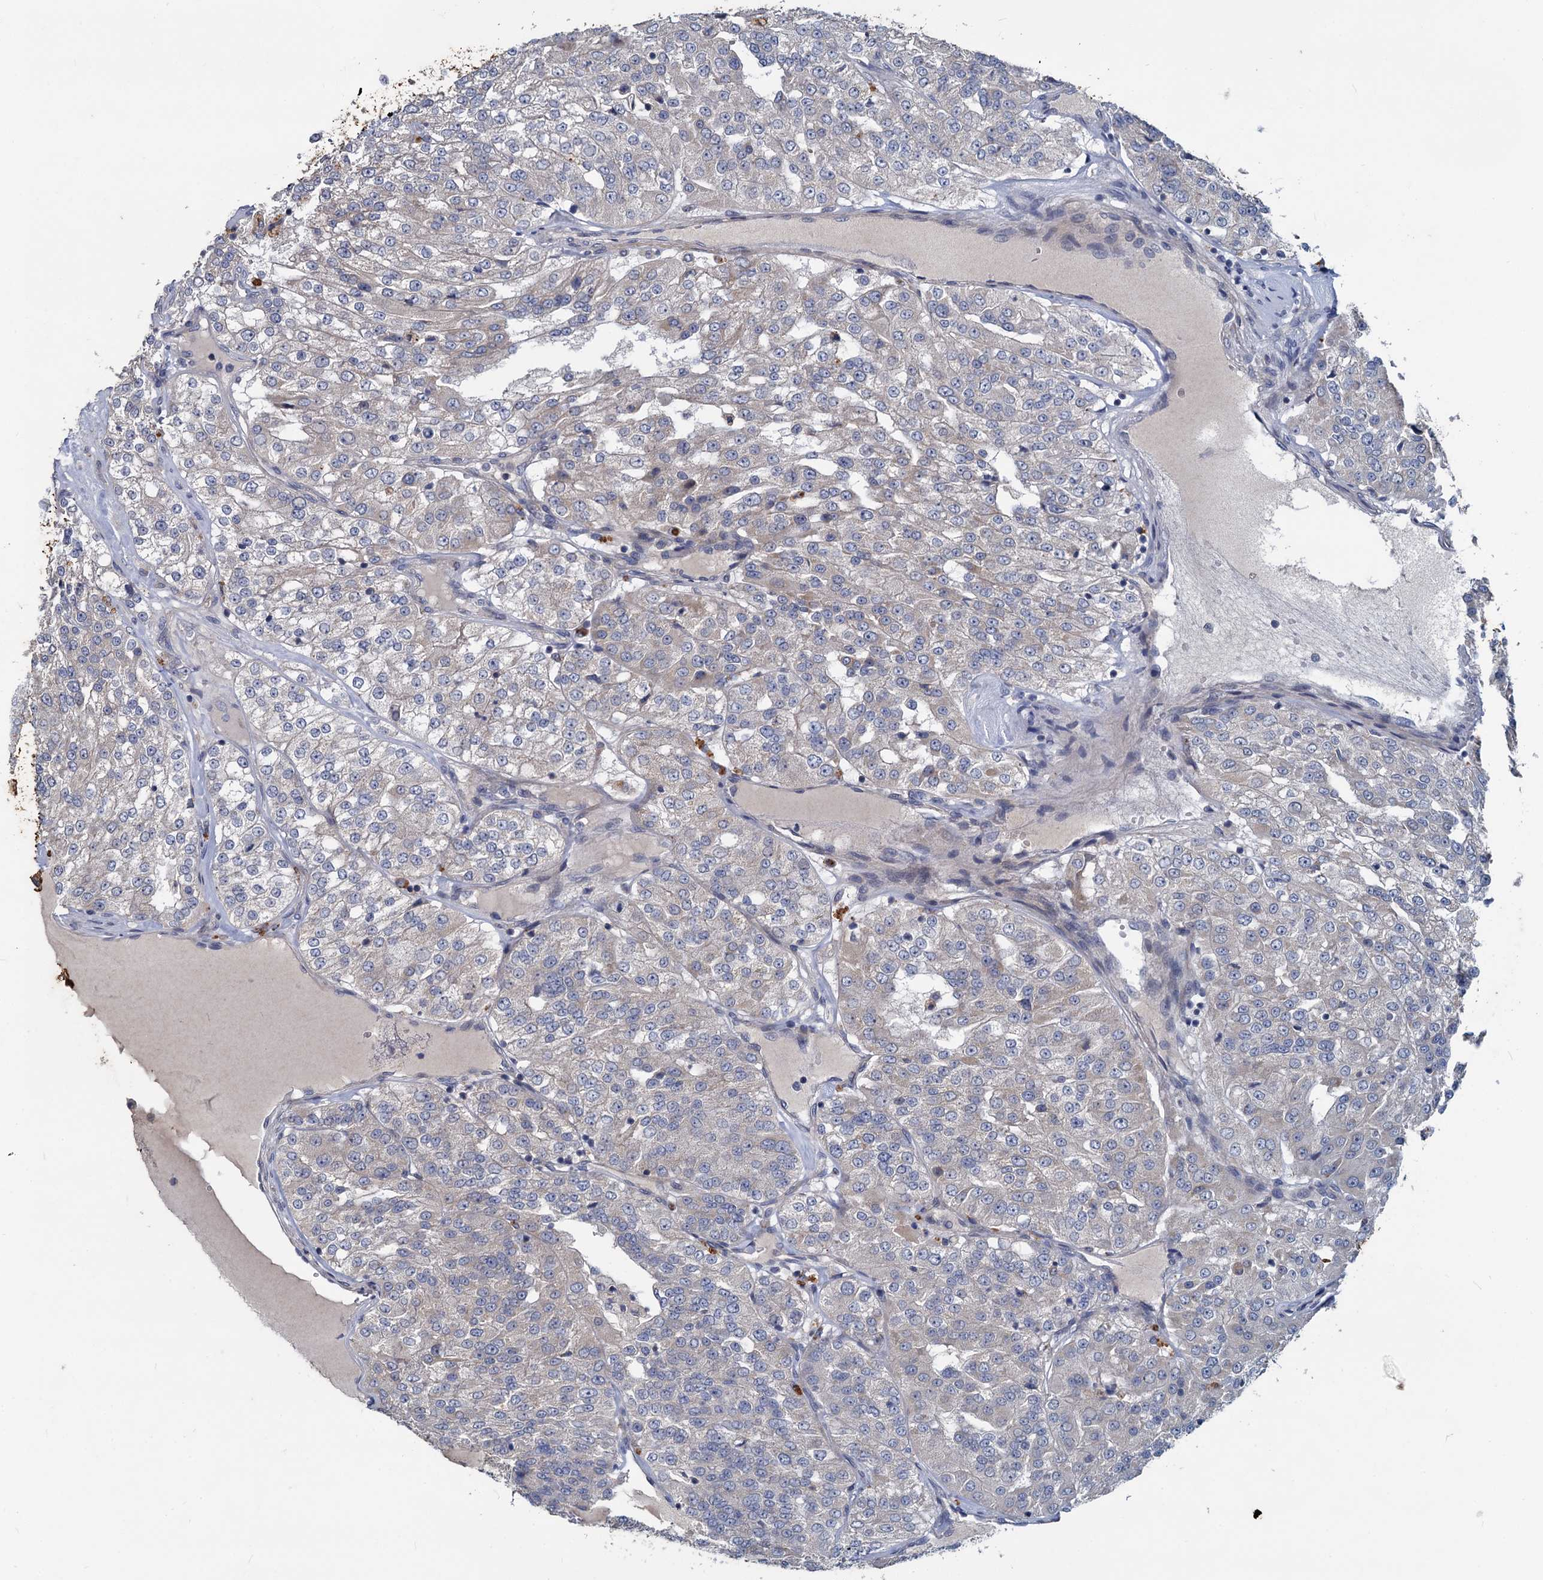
{"staining": {"intensity": "negative", "quantity": "none", "location": "none"}, "tissue": "renal cancer", "cell_type": "Tumor cells", "image_type": "cancer", "snomed": [{"axis": "morphology", "description": "Adenocarcinoma, NOS"}, {"axis": "topography", "description": "Kidney"}], "caption": "IHC micrograph of human renal cancer (adenocarcinoma) stained for a protein (brown), which displays no expression in tumor cells.", "gene": "SLC2A7", "patient": {"sex": "female", "age": 63}}